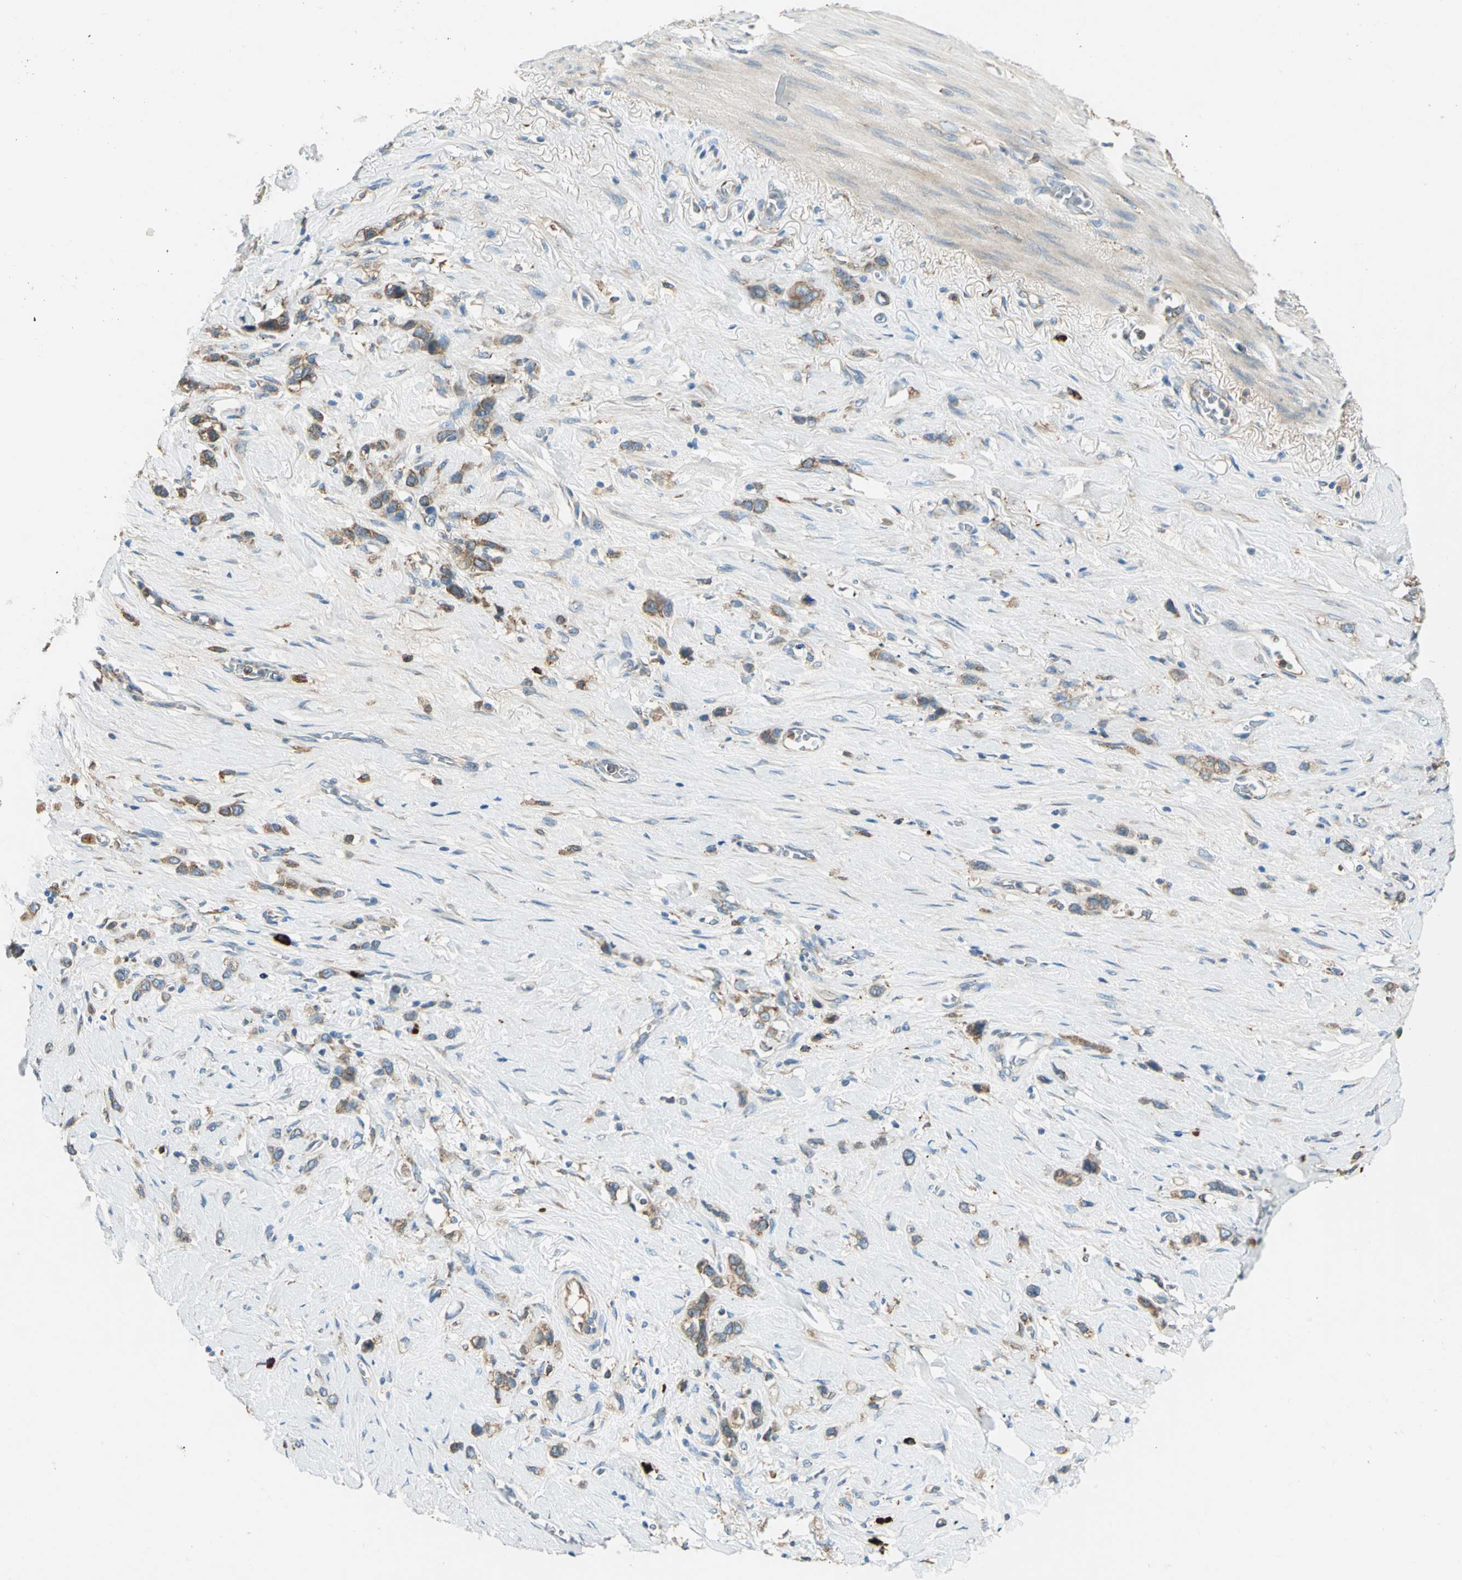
{"staining": {"intensity": "moderate", "quantity": ">75%", "location": "cytoplasmic/membranous"}, "tissue": "stomach cancer", "cell_type": "Tumor cells", "image_type": "cancer", "snomed": [{"axis": "morphology", "description": "Normal tissue, NOS"}, {"axis": "morphology", "description": "Adenocarcinoma, NOS"}, {"axis": "morphology", "description": "Adenocarcinoma, High grade"}, {"axis": "topography", "description": "Stomach, upper"}, {"axis": "topography", "description": "Stomach"}], "caption": "Protein staining of stomach cancer tissue demonstrates moderate cytoplasmic/membranous expression in approximately >75% of tumor cells. (DAB (3,3'-diaminobenzidine) IHC, brown staining for protein, blue staining for nuclei).", "gene": "PDIA4", "patient": {"sex": "female", "age": 65}}